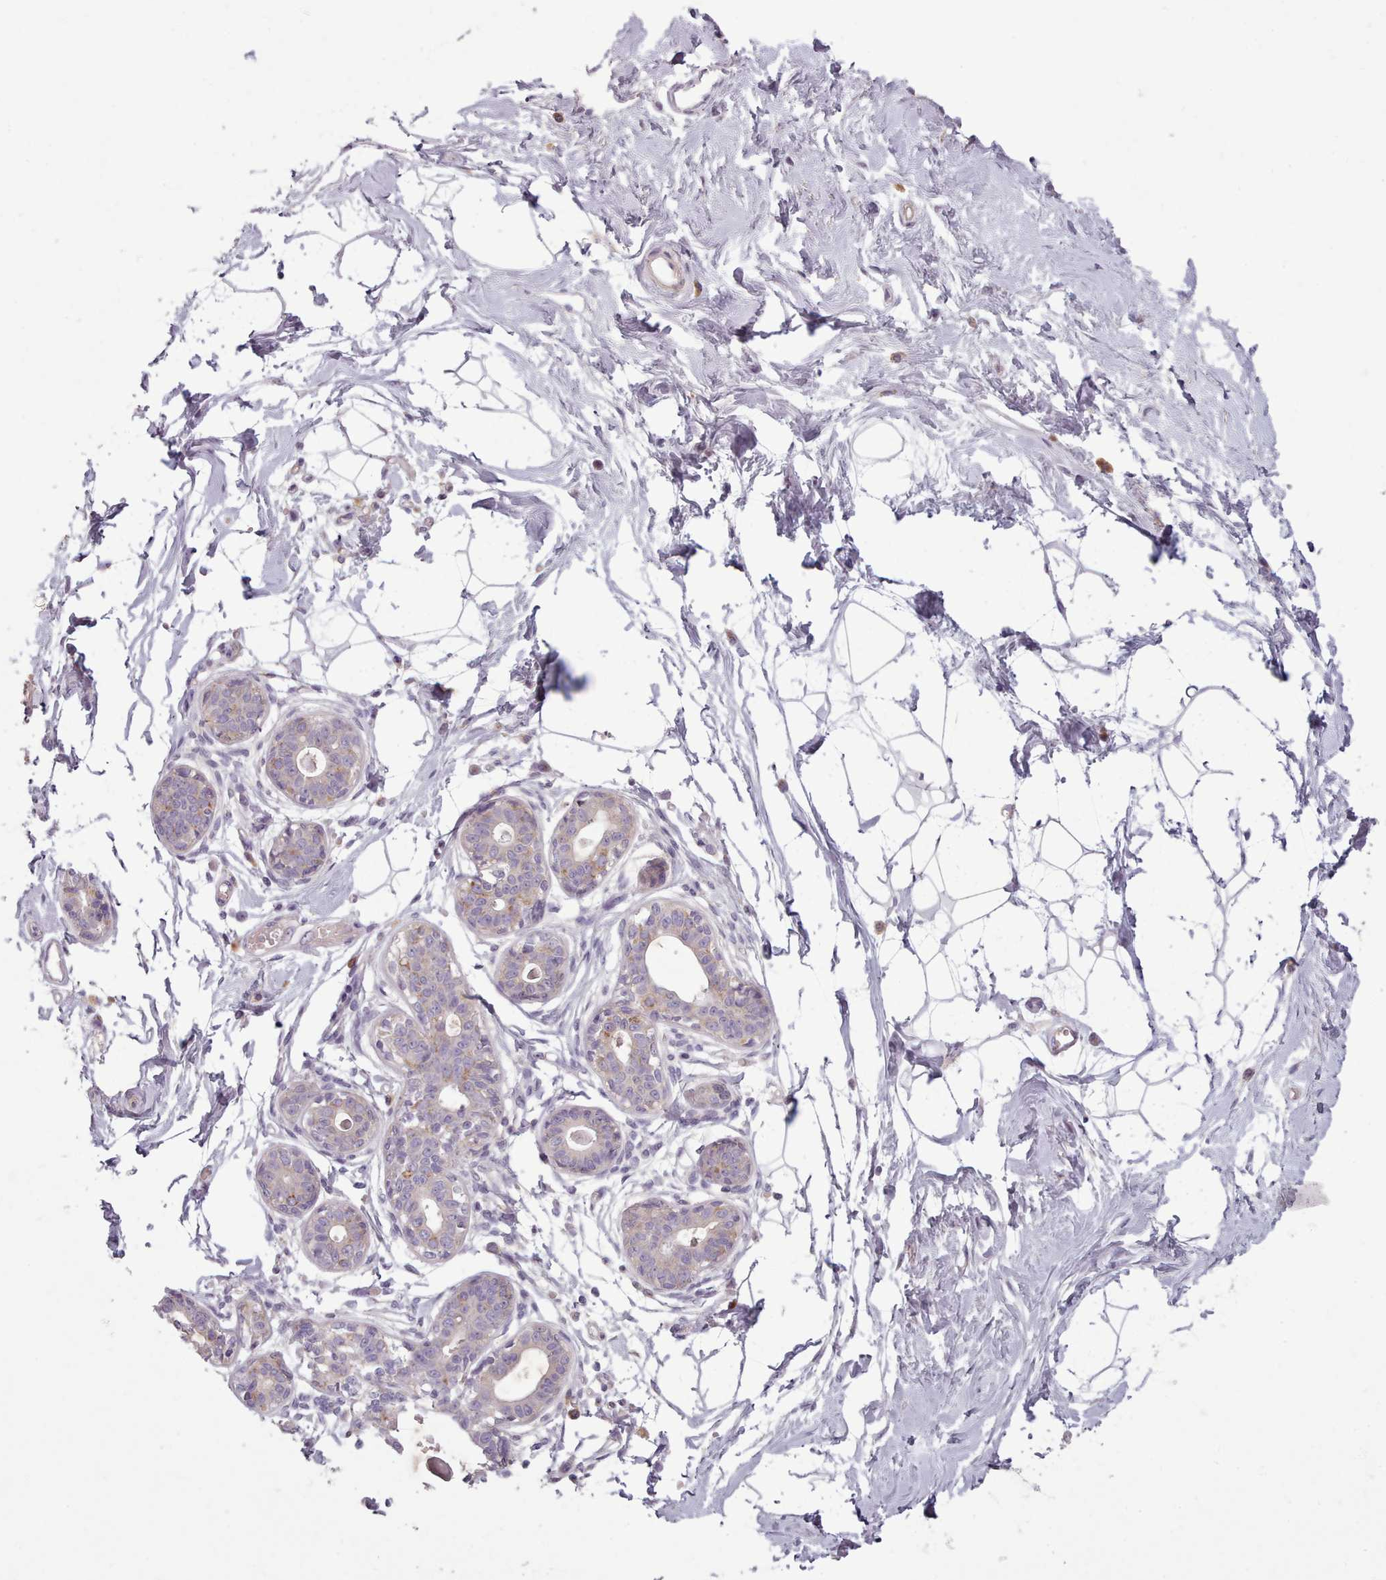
{"staining": {"intensity": "negative", "quantity": "none", "location": "none"}, "tissue": "breast", "cell_type": "Adipocytes", "image_type": "normal", "snomed": [{"axis": "morphology", "description": "Normal tissue, NOS"}, {"axis": "topography", "description": "Breast"}], "caption": "This is an IHC histopathology image of normal breast. There is no expression in adipocytes.", "gene": "LAPTM5", "patient": {"sex": "female", "age": 45}}